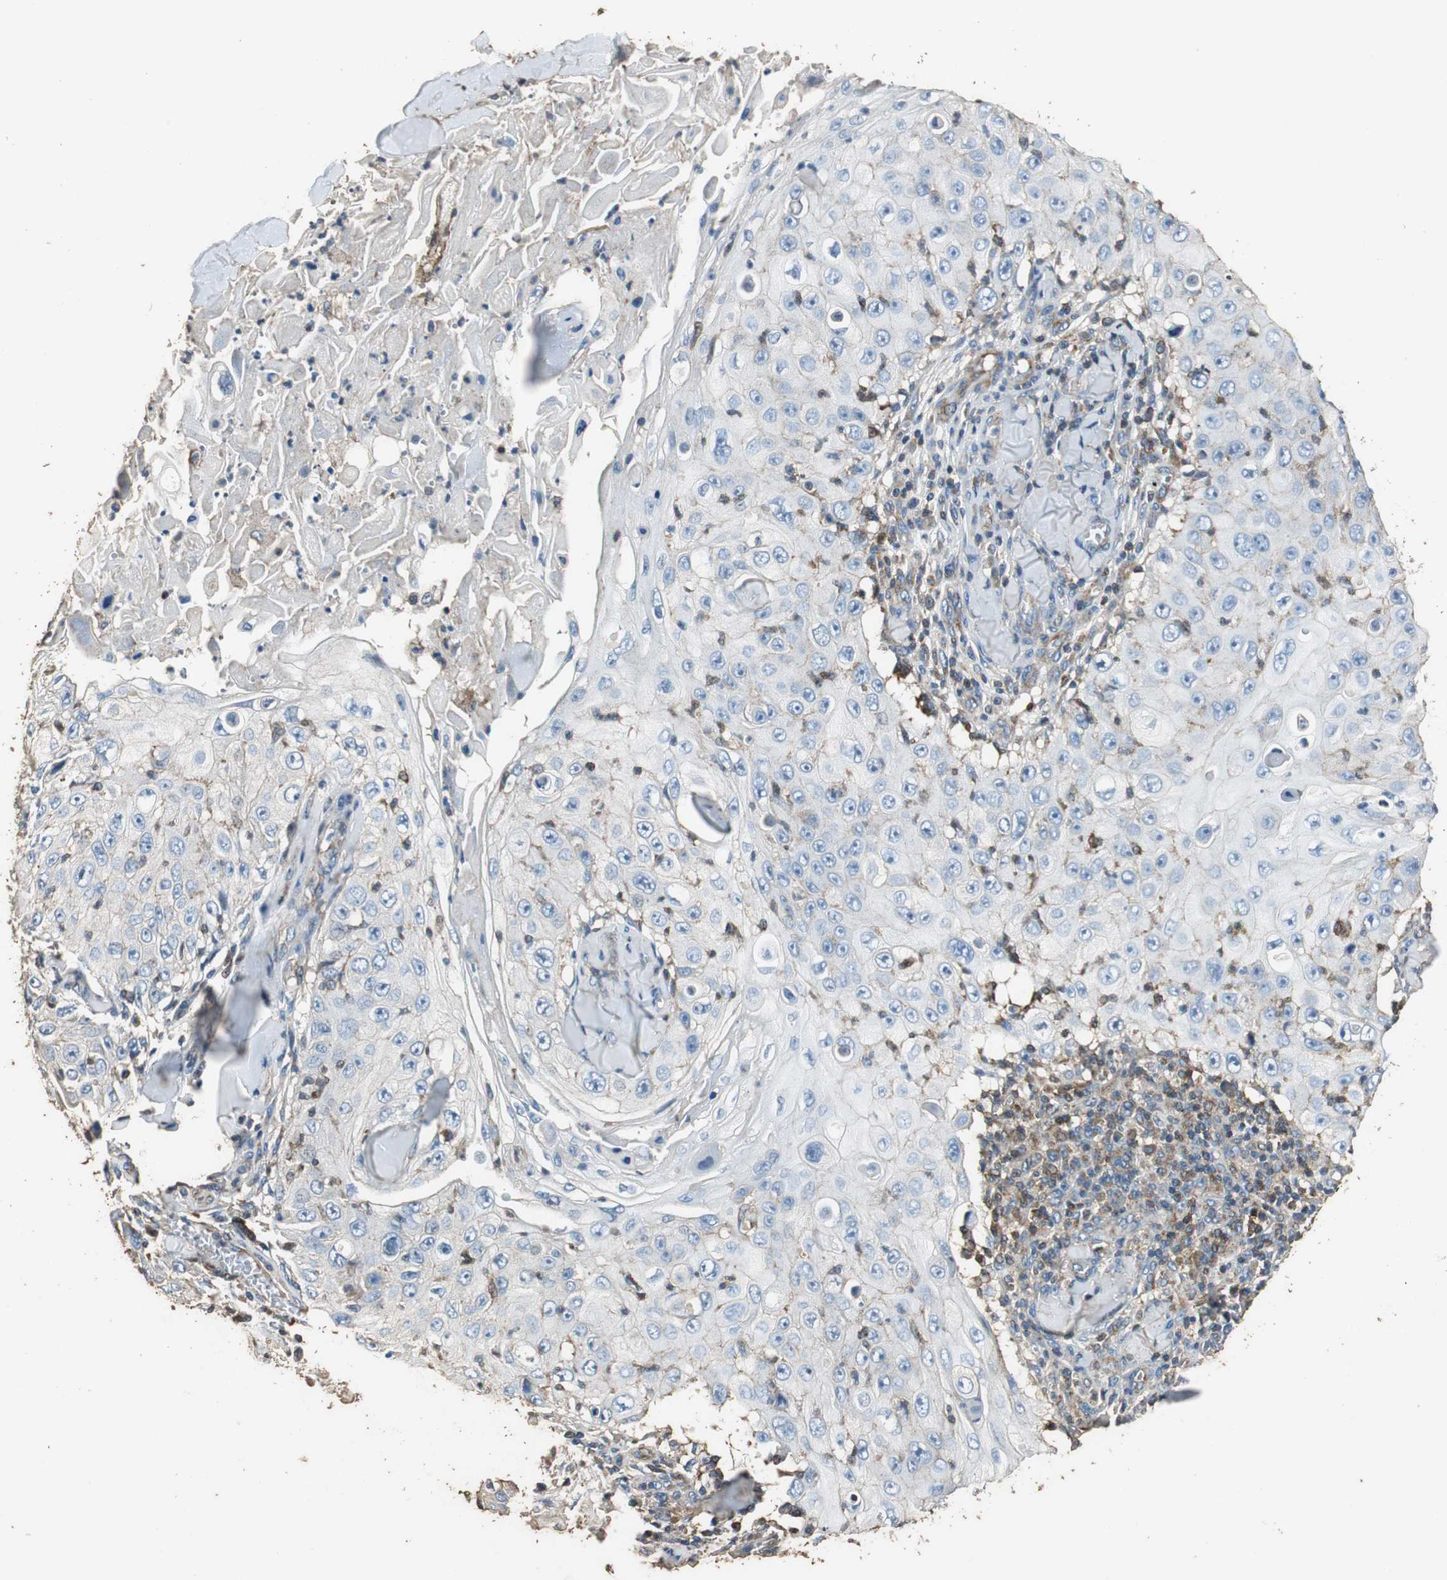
{"staining": {"intensity": "negative", "quantity": "none", "location": "none"}, "tissue": "skin cancer", "cell_type": "Tumor cells", "image_type": "cancer", "snomed": [{"axis": "morphology", "description": "Squamous cell carcinoma, NOS"}, {"axis": "topography", "description": "Skin"}], "caption": "This is a histopathology image of immunohistochemistry staining of skin cancer, which shows no positivity in tumor cells.", "gene": "PRKRA", "patient": {"sex": "male", "age": 86}}